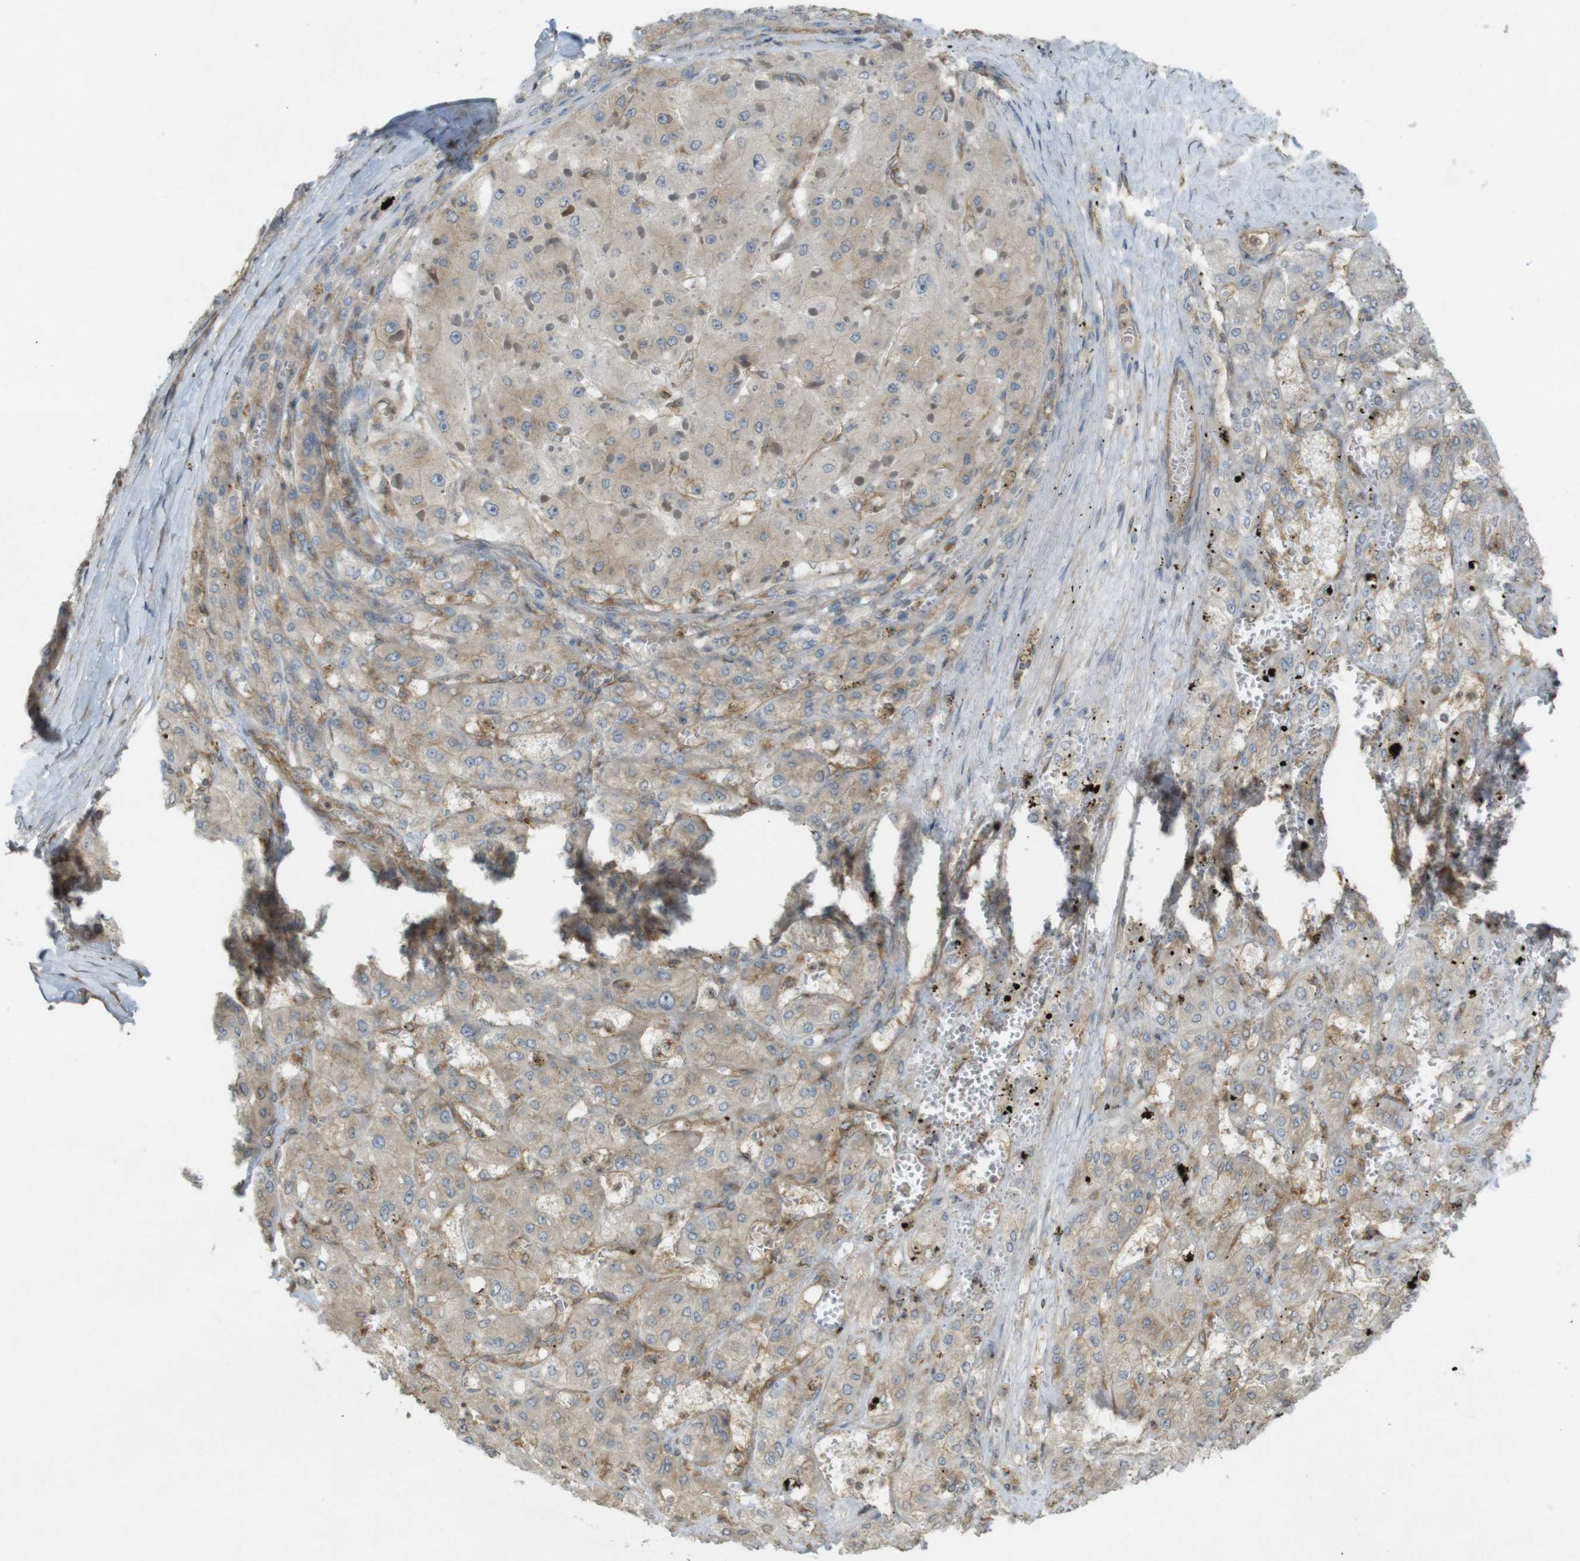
{"staining": {"intensity": "weak", "quantity": ">75%", "location": "cytoplasmic/membranous"}, "tissue": "liver cancer", "cell_type": "Tumor cells", "image_type": "cancer", "snomed": [{"axis": "morphology", "description": "Carcinoma, Hepatocellular, NOS"}, {"axis": "topography", "description": "Liver"}], "caption": "A low amount of weak cytoplasmic/membranous staining is present in about >75% of tumor cells in liver hepatocellular carcinoma tissue.", "gene": "KIF5B", "patient": {"sex": "female", "age": 73}}